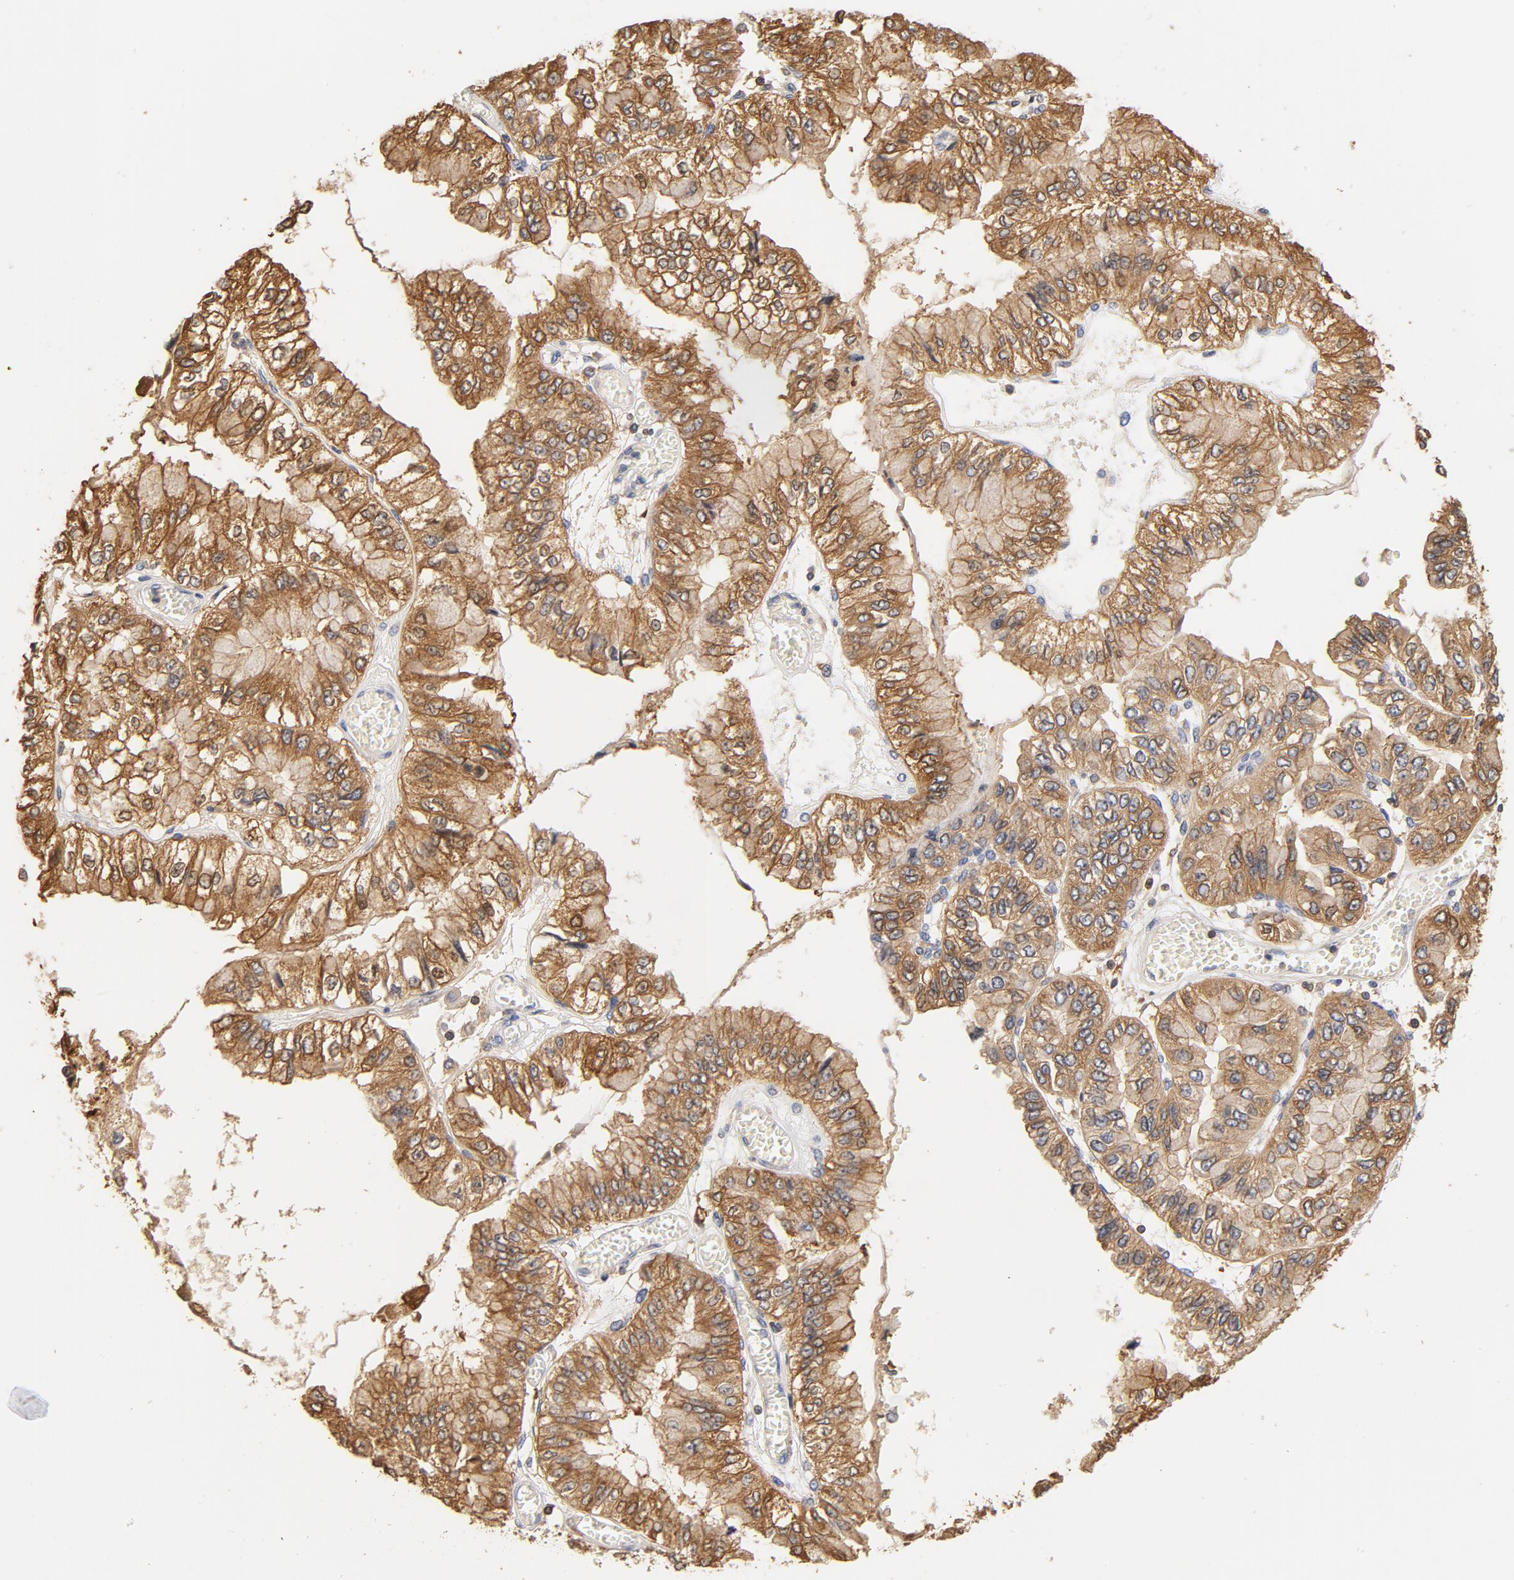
{"staining": {"intensity": "moderate", "quantity": ">75%", "location": "cytoplasmic/membranous"}, "tissue": "liver cancer", "cell_type": "Tumor cells", "image_type": "cancer", "snomed": [{"axis": "morphology", "description": "Cholangiocarcinoma"}, {"axis": "topography", "description": "Liver"}], "caption": "Cholangiocarcinoma (liver) stained with a protein marker exhibits moderate staining in tumor cells.", "gene": "EZR", "patient": {"sex": "female", "age": 79}}